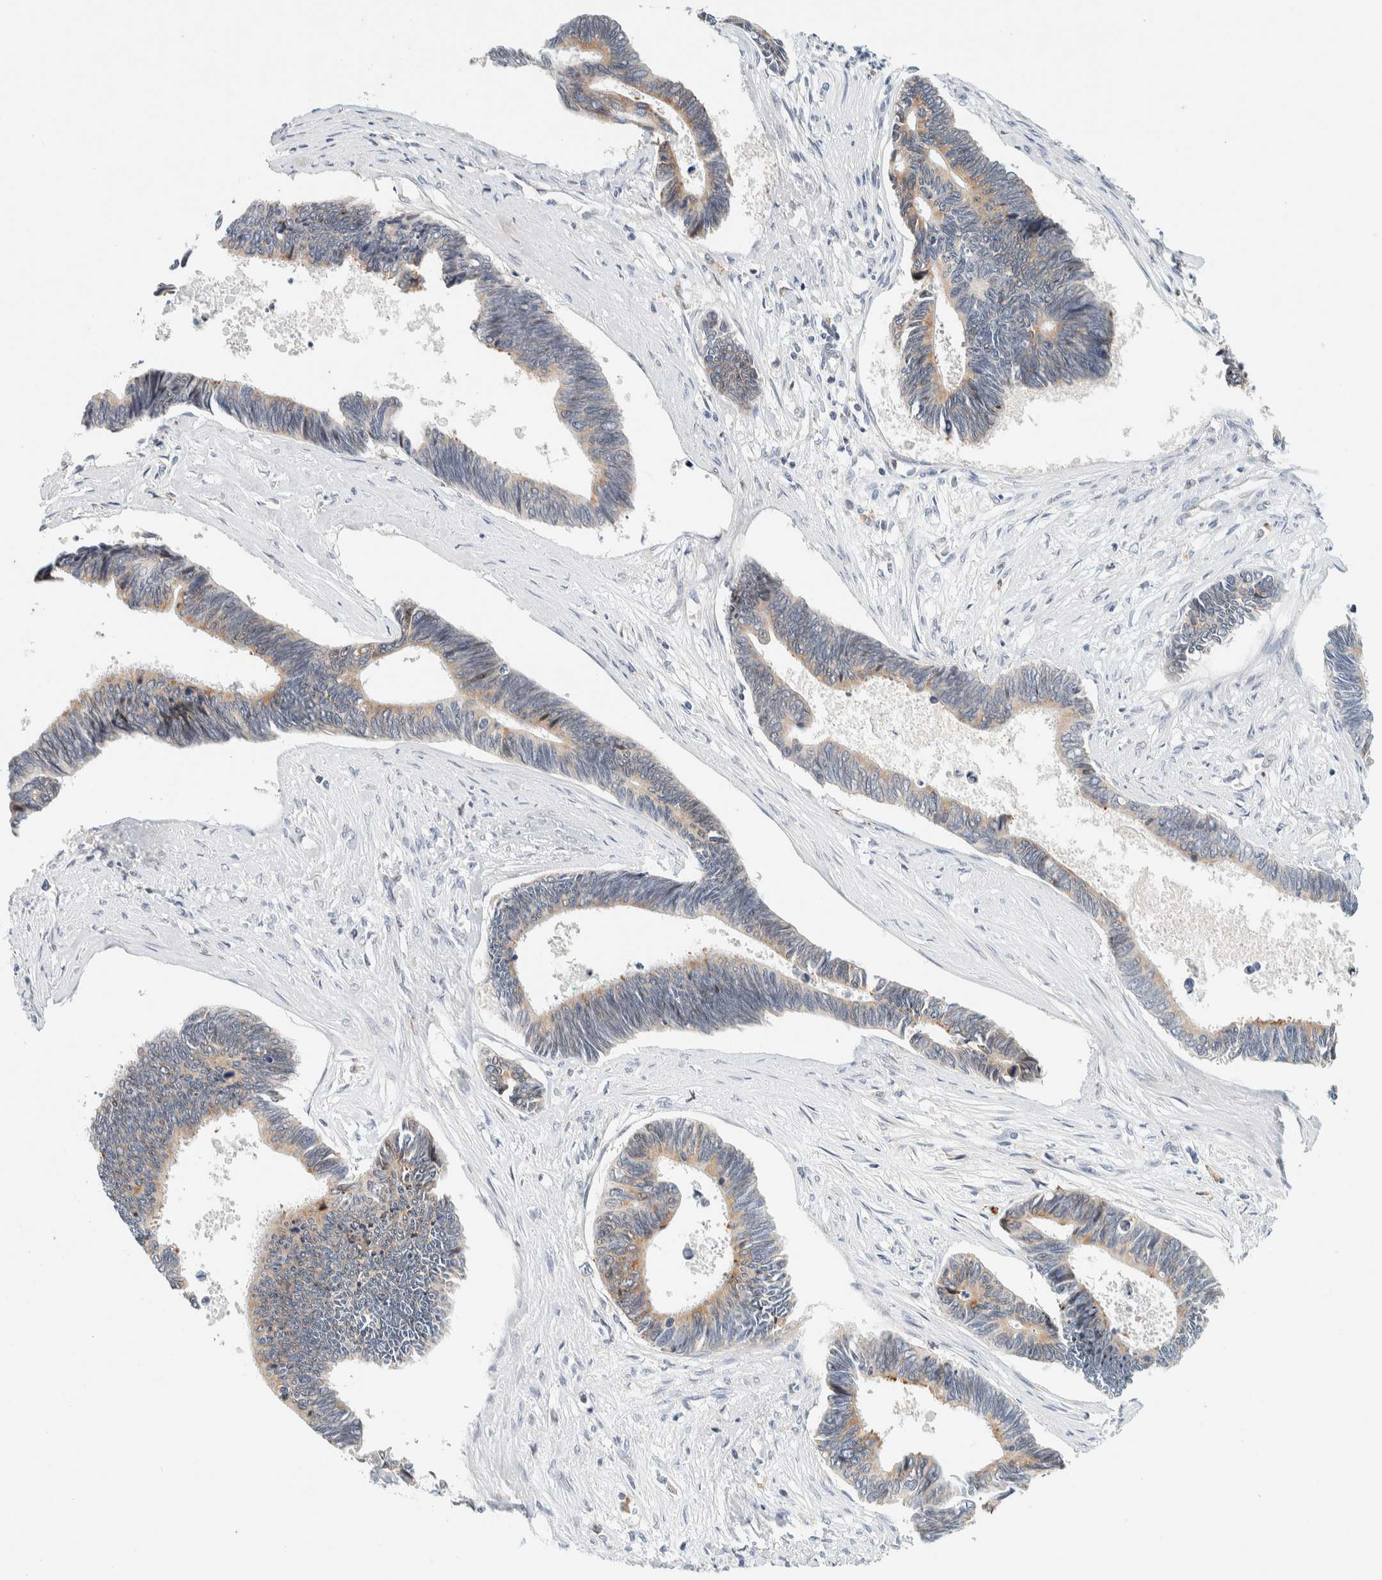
{"staining": {"intensity": "weak", "quantity": "25%-75%", "location": "cytoplasmic/membranous"}, "tissue": "pancreatic cancer", "cell_type": "Tumor cells", "image_type": "cancer", "snomed": [{"axis": "morphology", "description": "Adenocarcinoma, NOS"}, {"axis": "topography", "description": "Pancreas"}], "caption": "A brown stain shows weak cytoplasmic/membranous expression of a protein in pancreatic cancer tumor cells.", "gene": "SUMF2", "patient": {"sex": "female", "age": 70}}